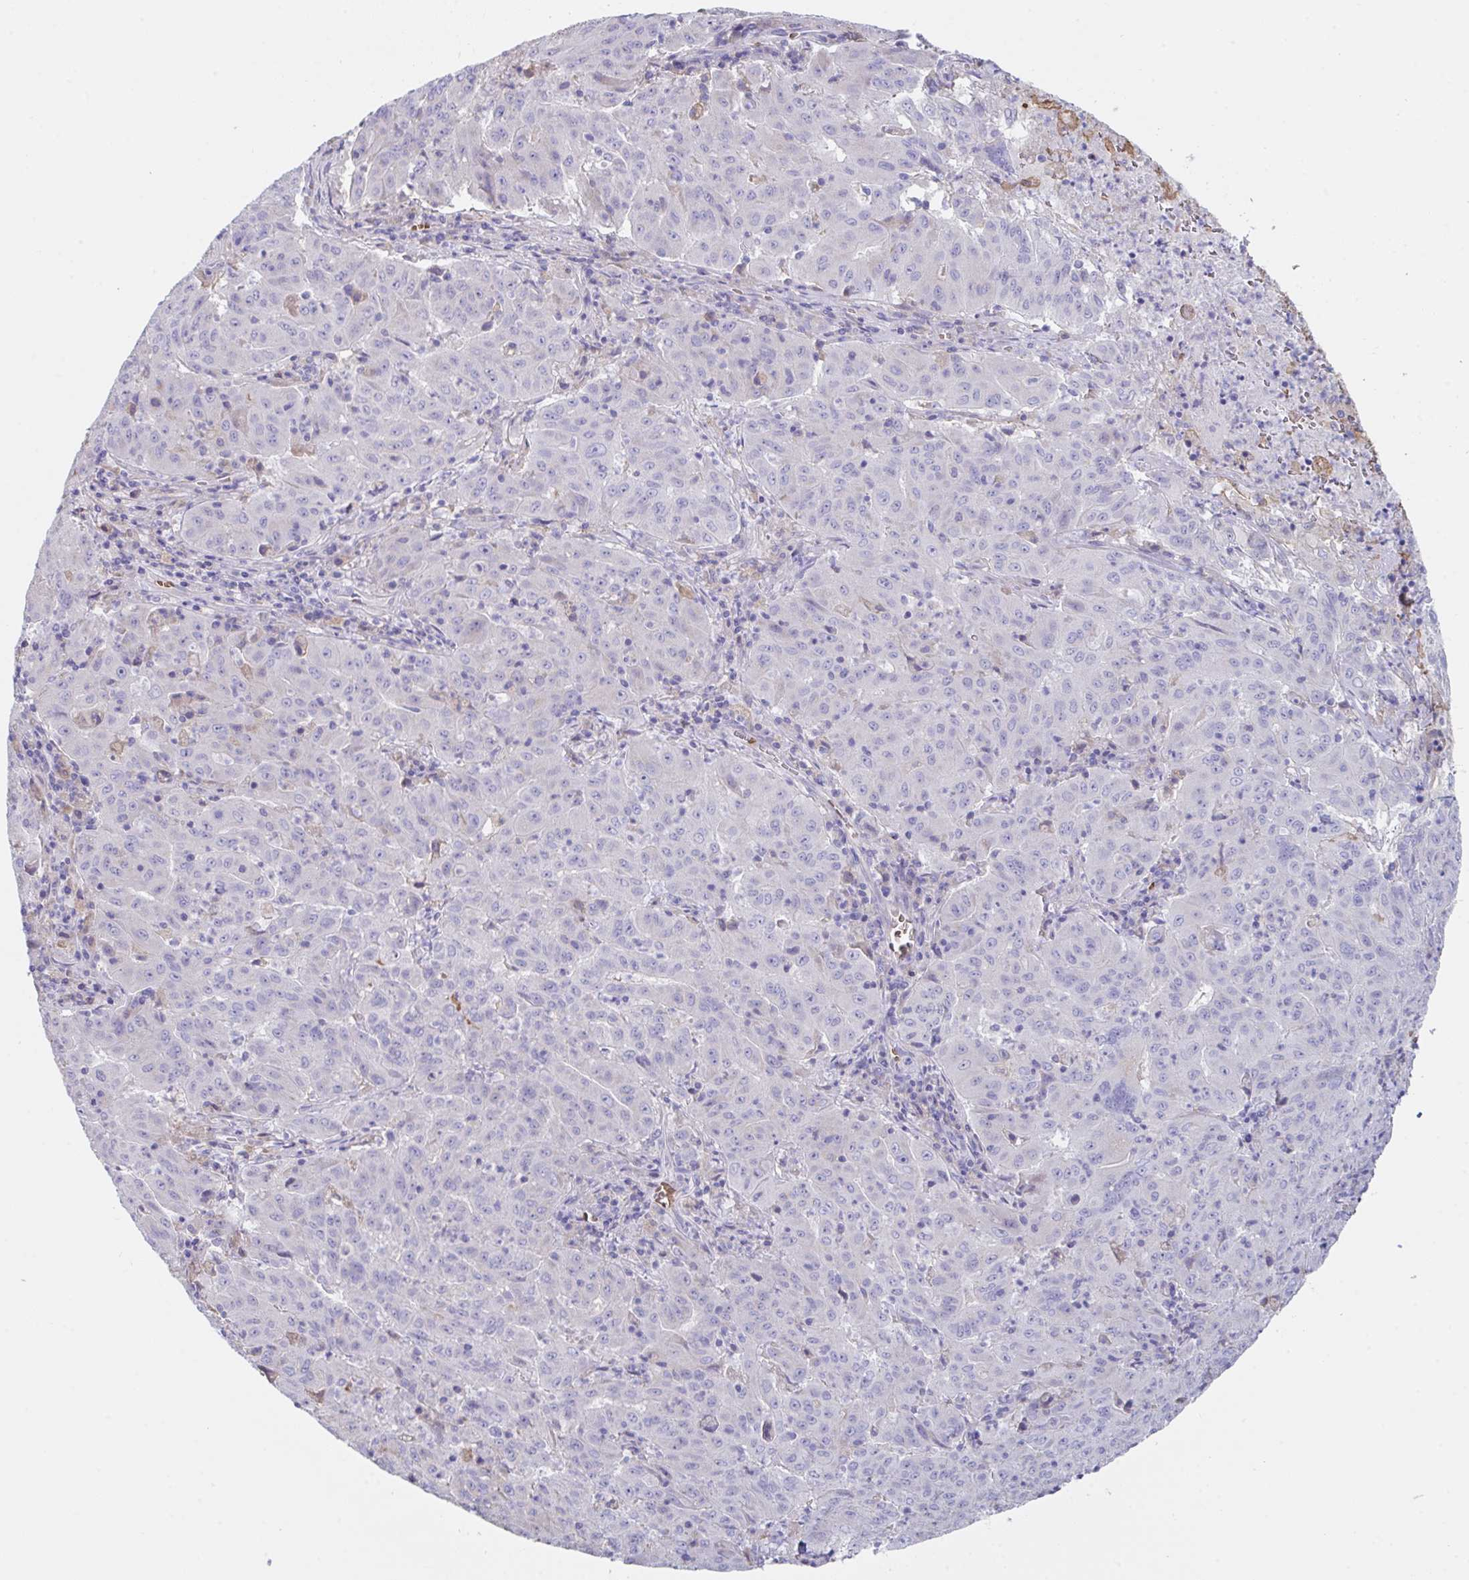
{"staining": {"intensity": "negative", "quantity": "none", "location": "none"}, "tissue": "pancreatic cancer", "cell_type": "Tumor cells", "image_type": "cancer", "snomed": [{"axis": "morphology", "description": "Adenocarcinoma, NOS"}, {"axis": "topography", "description": "Pancreas"}], "caption": "Photomicrograph shows no protein expression in tumor cells of pancreatic cancer tissue.", "gene": "TFAP2C", "patient": {"sex": "male", "age": 63}}